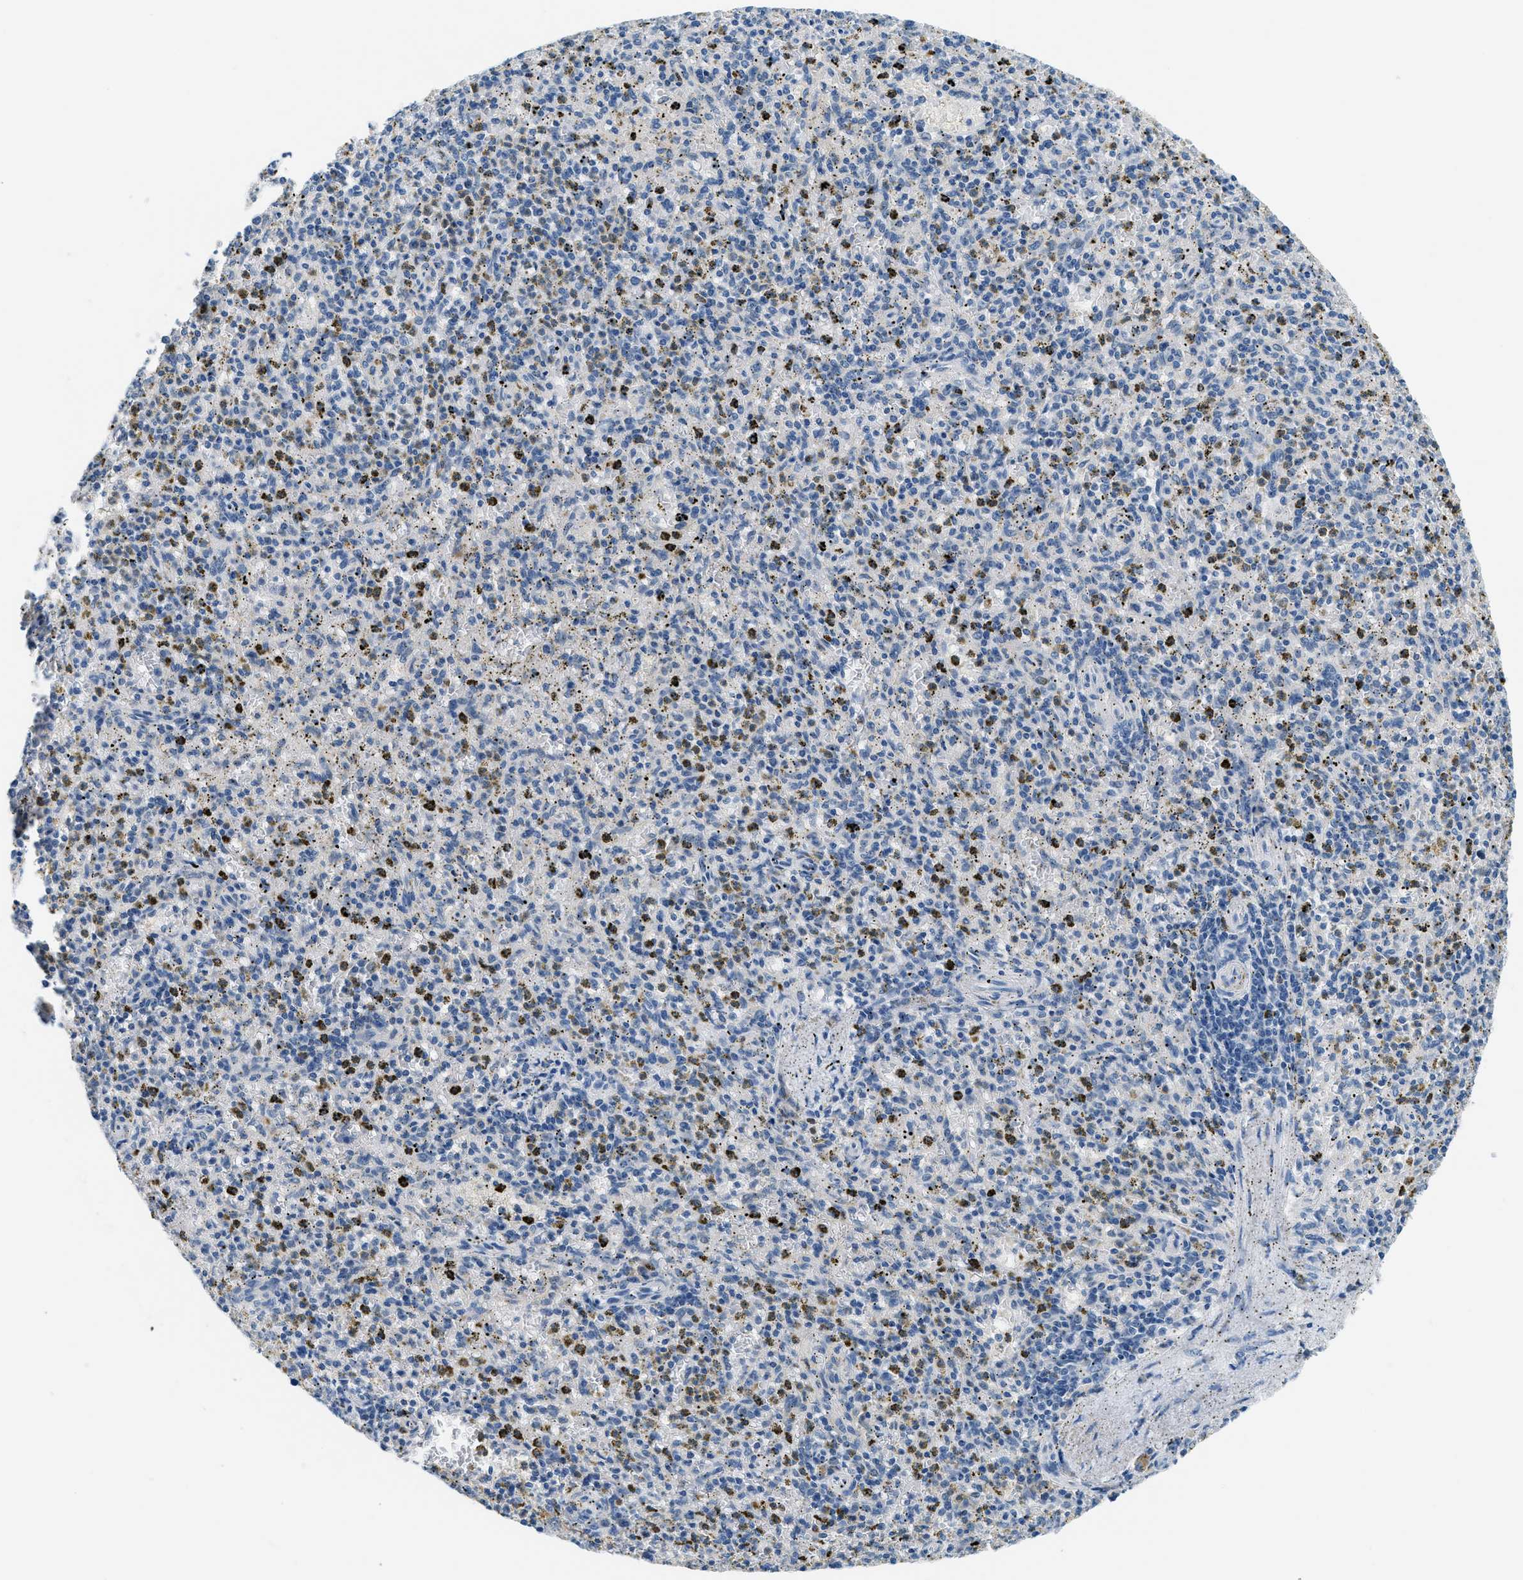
{"staining": {"intensity": "moderate", "quantity": "<25%", "location": "cytoplasmic/membranous"}, "tissue": "spleen", "cell_type": "Cells in red pulp", "image_type": "normal", "snomed": [{"axis": "morphology", "description": "Normal tissue, NOS"}, {"axis": "topography", "description": "Spleen"}], "caption": "High-magnification brightfield microscopy of unremarkable spleen stained with DAB (3,3'-diaminobenzidine) (brown) and counterstained with hematoxylin (blue). cells in red pulp exhibit moderate cytoplasmic/membranous staining is appreciated in approximately<25% of cells.", "gene": "CLDN18", "patient": {"sex": "male", "age": 72}}